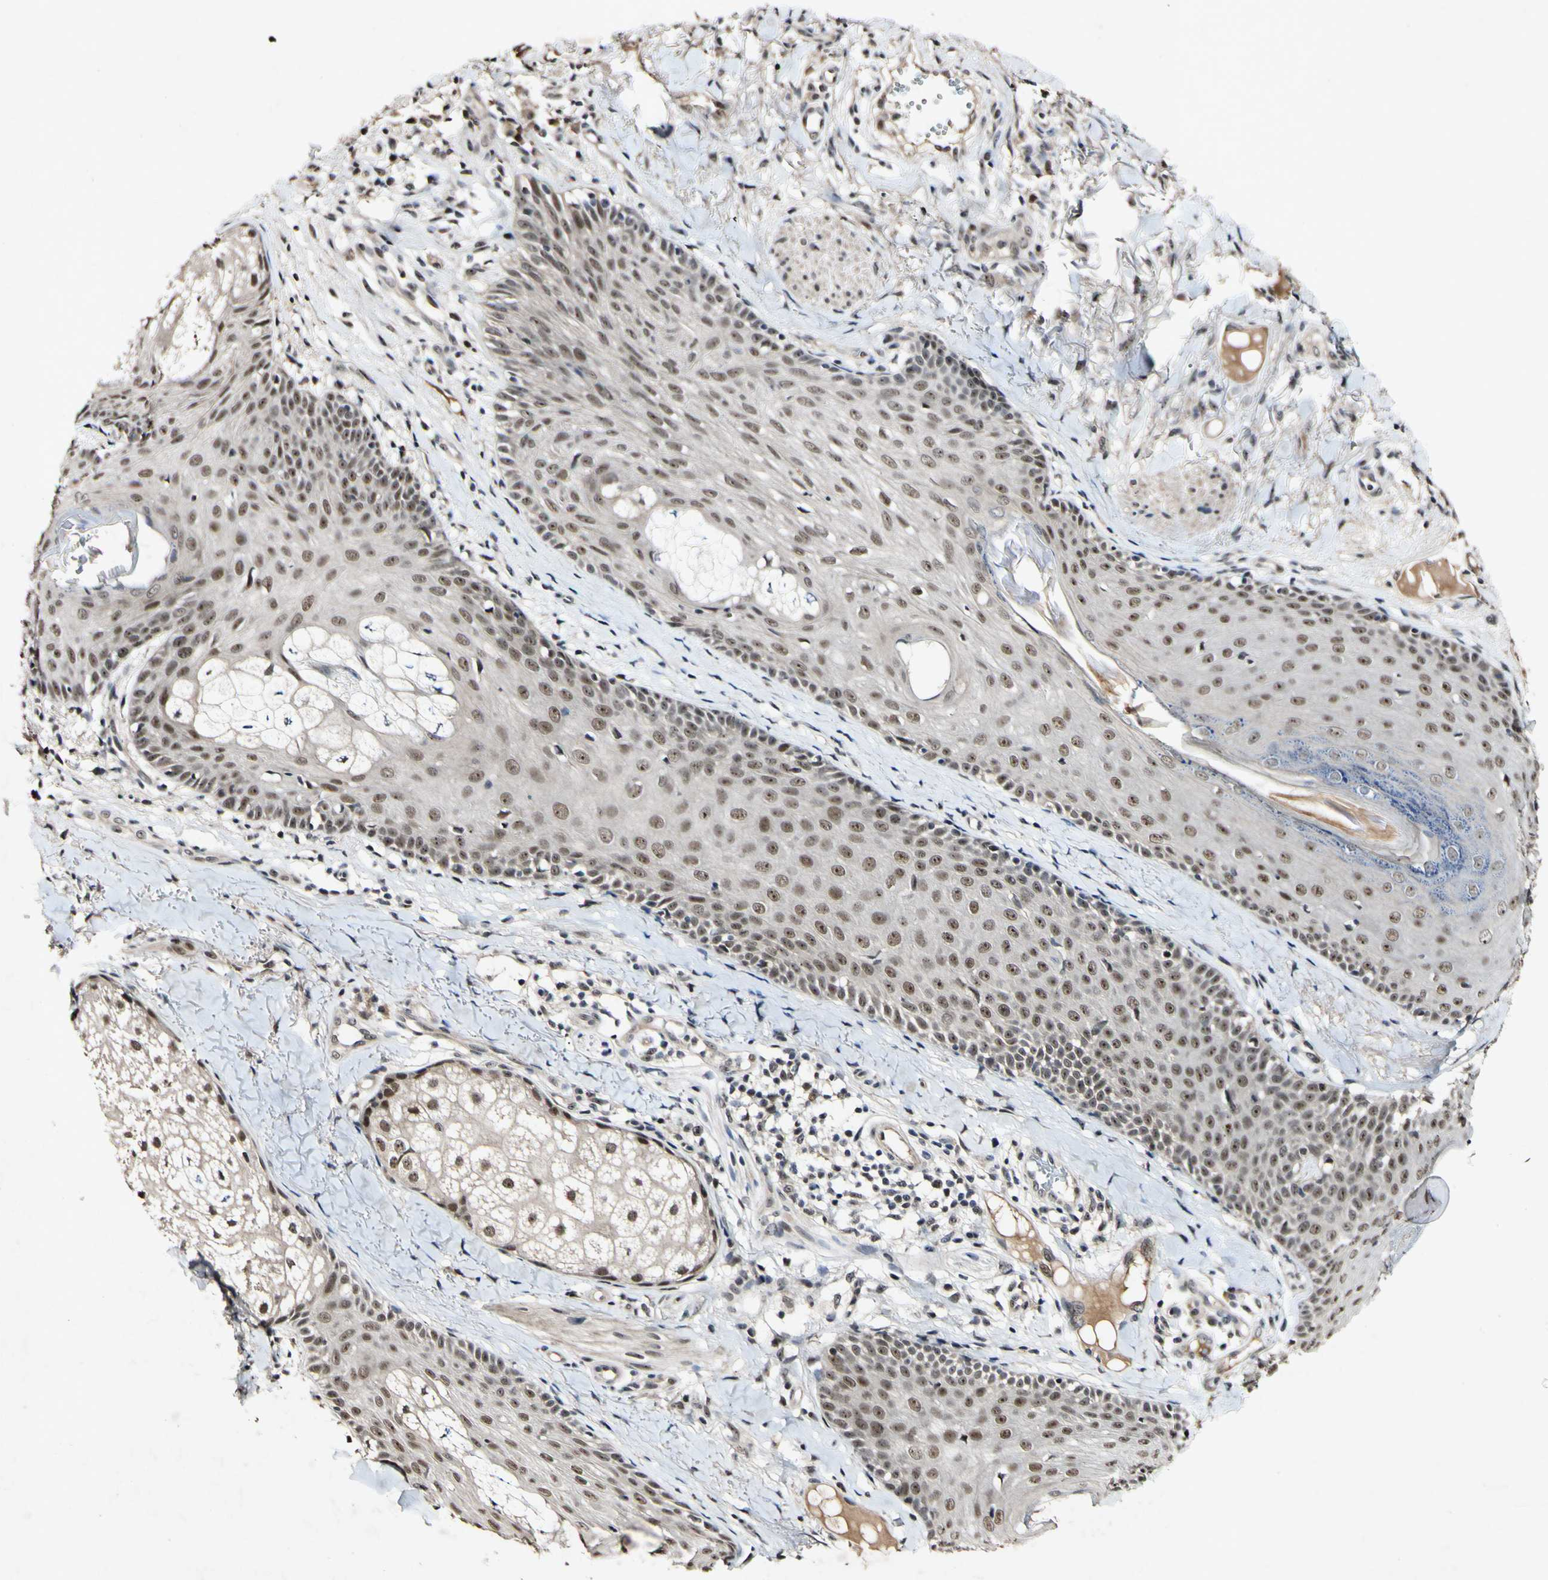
{"staining": {"intensity": "moderate", "quantity": ">75%", "location": "nuclear"}, "tissue": "skin cancer", "cell_type": "Tumor cells", "image_type": "cancer", "snomed": [{"axis": "morphology", "description": "Normal tissue, NOS"}, {"axis": "morphology", "description": "Basal cell carcinoma"}, {"axis": "topography", "description": "Skin"}], "caption": "Moderate nuclear positivity for a protein is seen in approximately >75% of tumor cells of skin basal cell carcinoma using immunohistochemistry (IHC).", "gene": "POLR2F", "patient": {"sex": "male", "age": 52}}